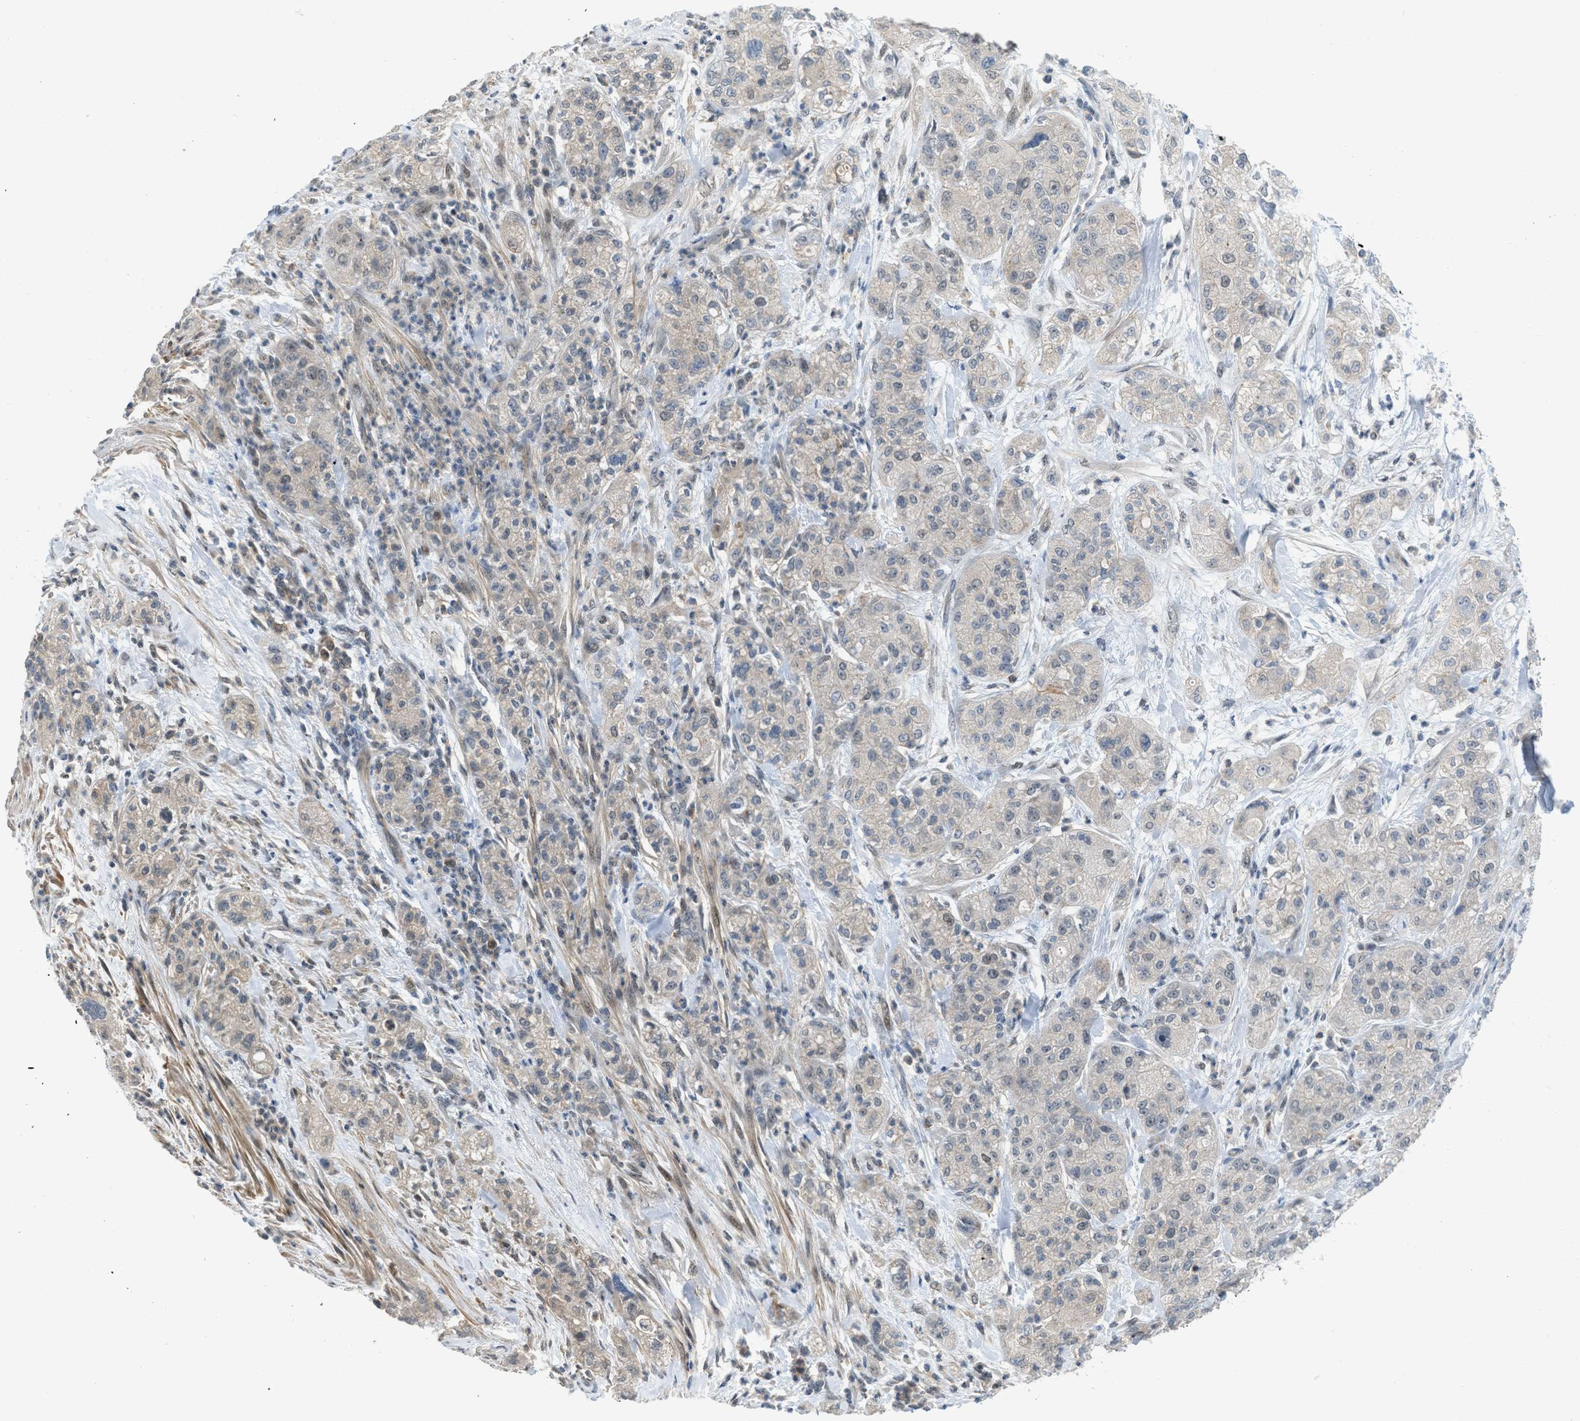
{"staining": {"intensity": "weak", "quantity": "25%-75%", "location": "cytoplasmic/membranous"}, "tissue": "pancreatic cancer", "cell_type": "Tumor cells", "image_type": "cancer", "snomed": [{"axis": "morphology", "description": "Adenocarcinoma, NOS"}, {"axis": "topography", "description": "Pancreas"}], "caption": "Immunohistochemical staining of pancreatic adenocarcinoma exhibits low levels of weak cytoplasmic/membranous positivity in about 25%-75% of tumor cells.", "gene": "TTBK2", "patient": {"sex": "female", "age": 78}}